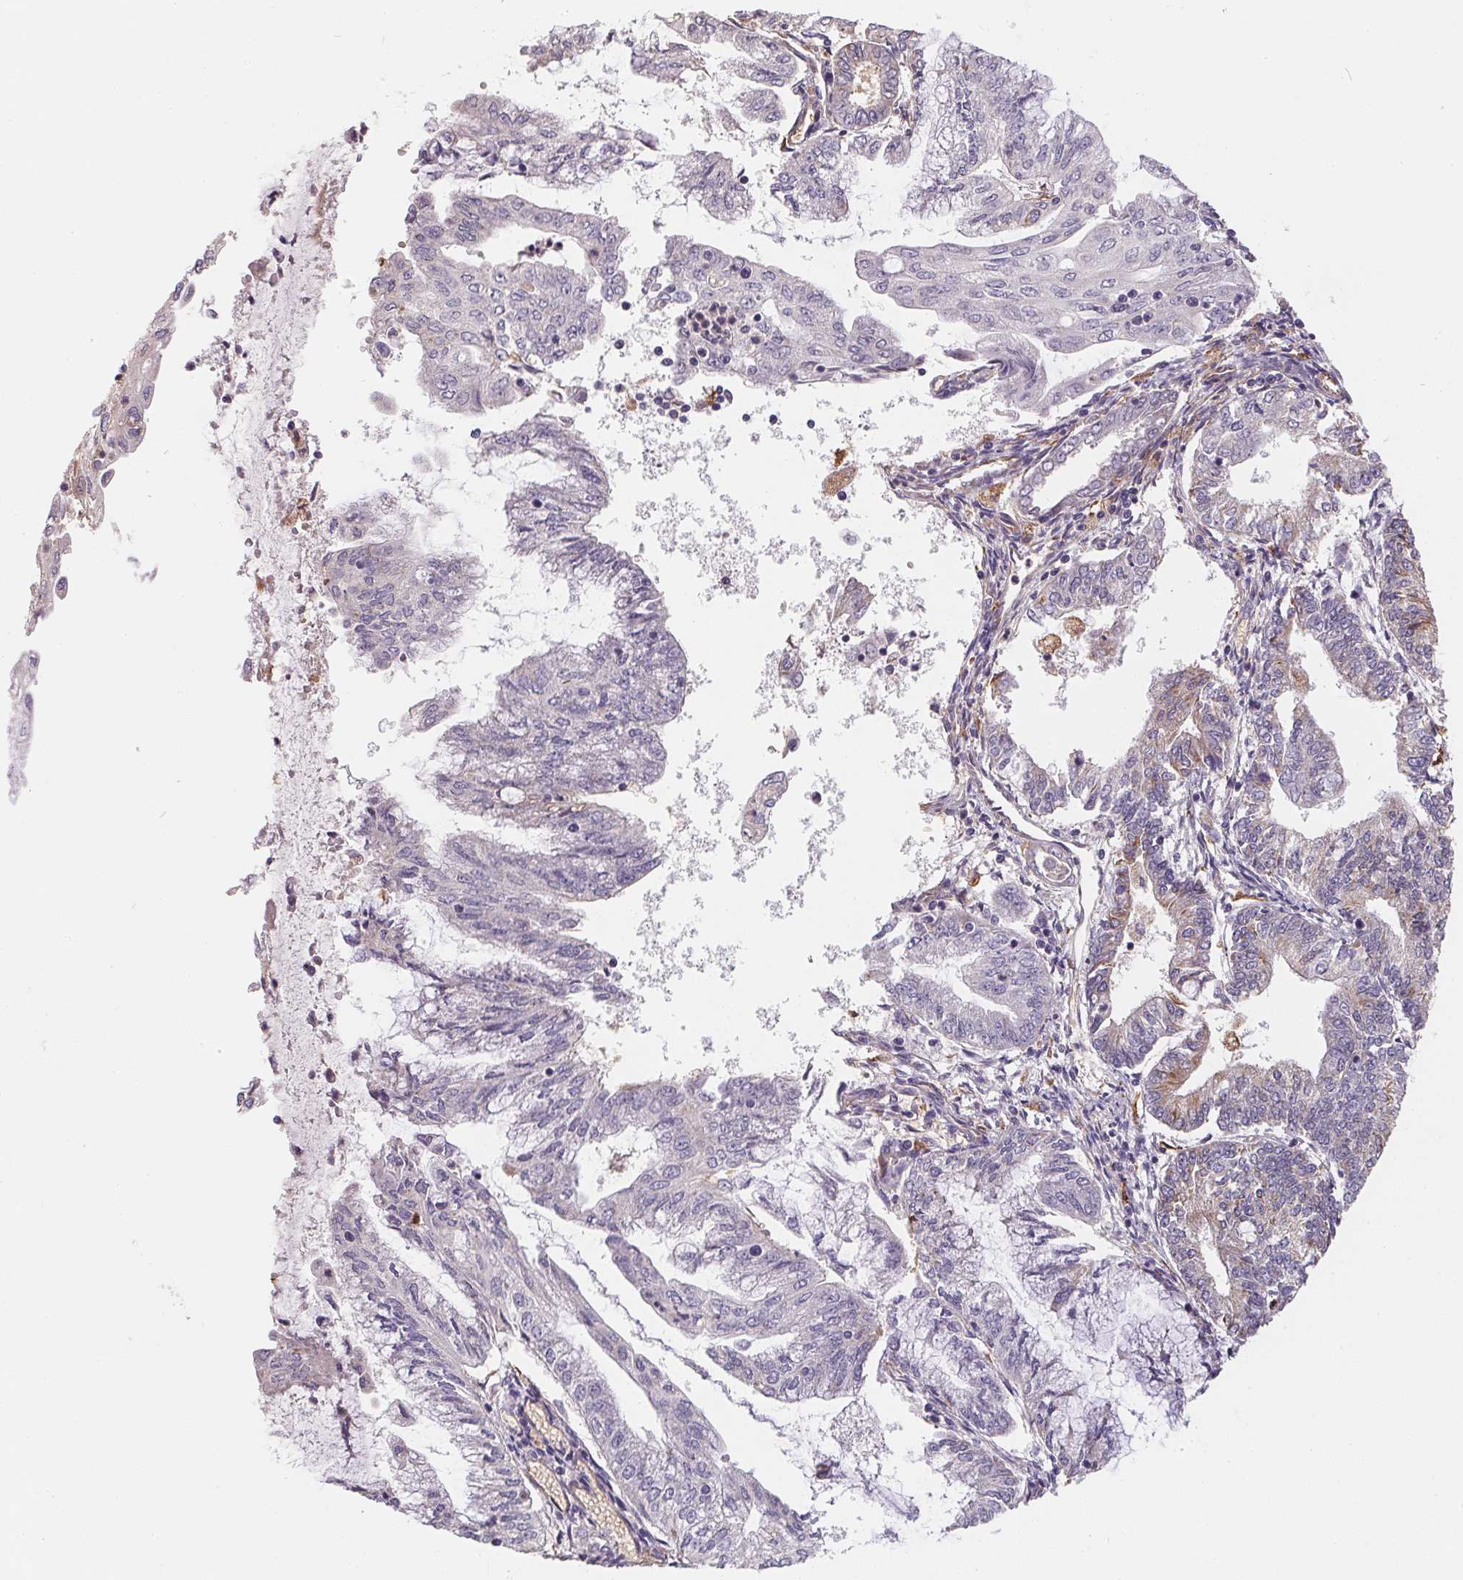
{"staining": {"intensity": "negative", "quantity": "none", "location": "none"}, "tissue": "endometrial cancer", "cell_type": "Tumor cells", "image_type": "cancer", "snomed": [{"axis": "morphology", "description": "Adenocarcinoma, NOS"}, {"axis": "topography", "description": "Endometrium"}], "caption": "Protein analysis of endometrial adenocarcinoma reveals no significant staining in tumor cells.", "gene": "TBKBP1", "patient": {"sex": "female", "age": 55}}